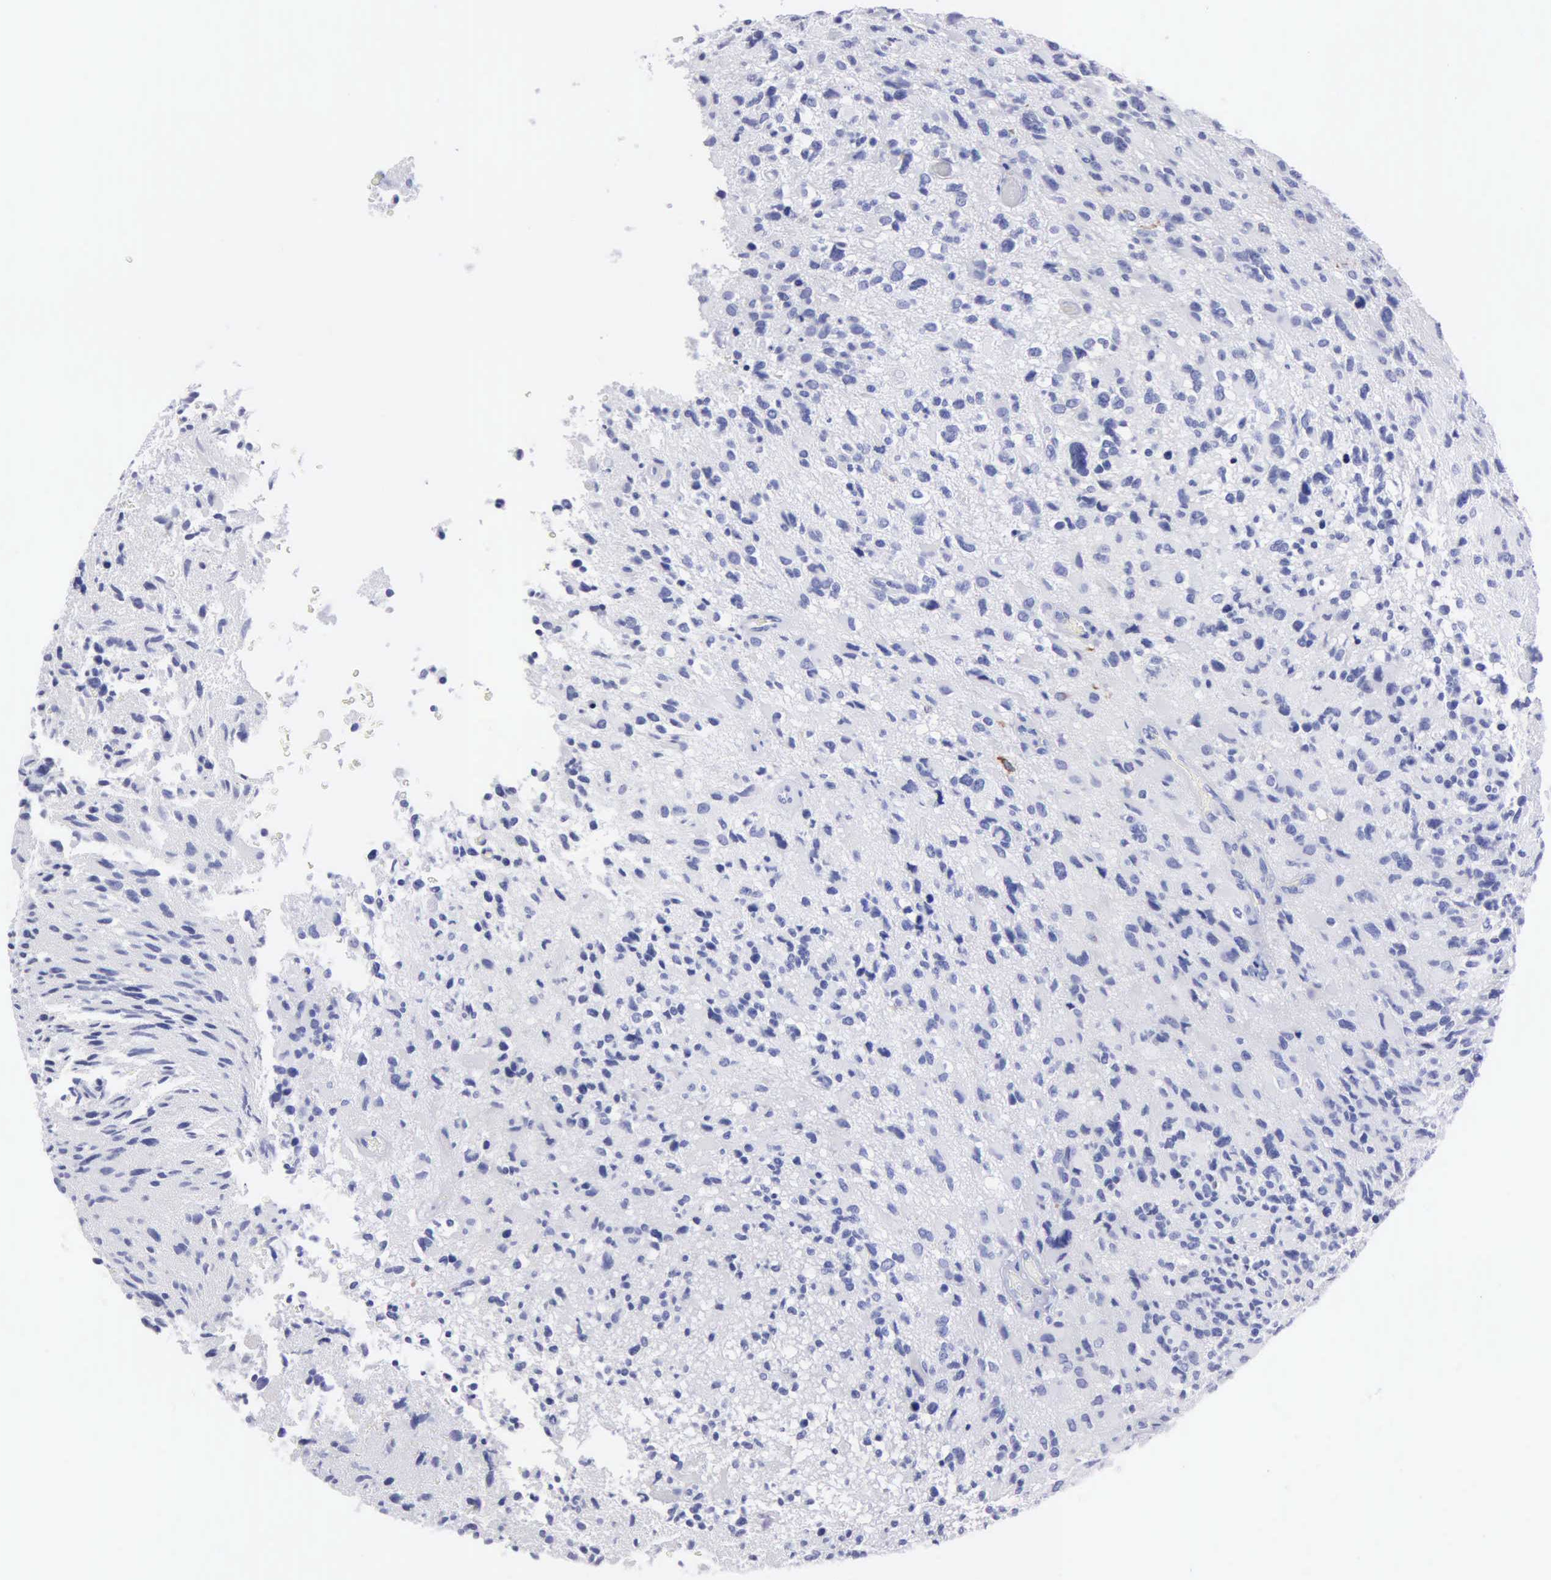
{"staining": {"intensity": "negative", "quantity": "none", "location": "none"}, "tissue": "glioma", "cell_type": "Tumor cells", "image_type": "cancer", "snomed": [{"axis": "morphology", "description": "Glioma, malignant, High grade"}, {"axis": "topography", "description": "Brain"}], "caption": "Glioma was stained to show a protein in brown. There is no significant expression in tumor cells. (DAB immunohistochemistry (IHC) with hematoxylin counter stain).", "gene": "CYP19A1", "patient": {"sex": "male", "age": 69}}